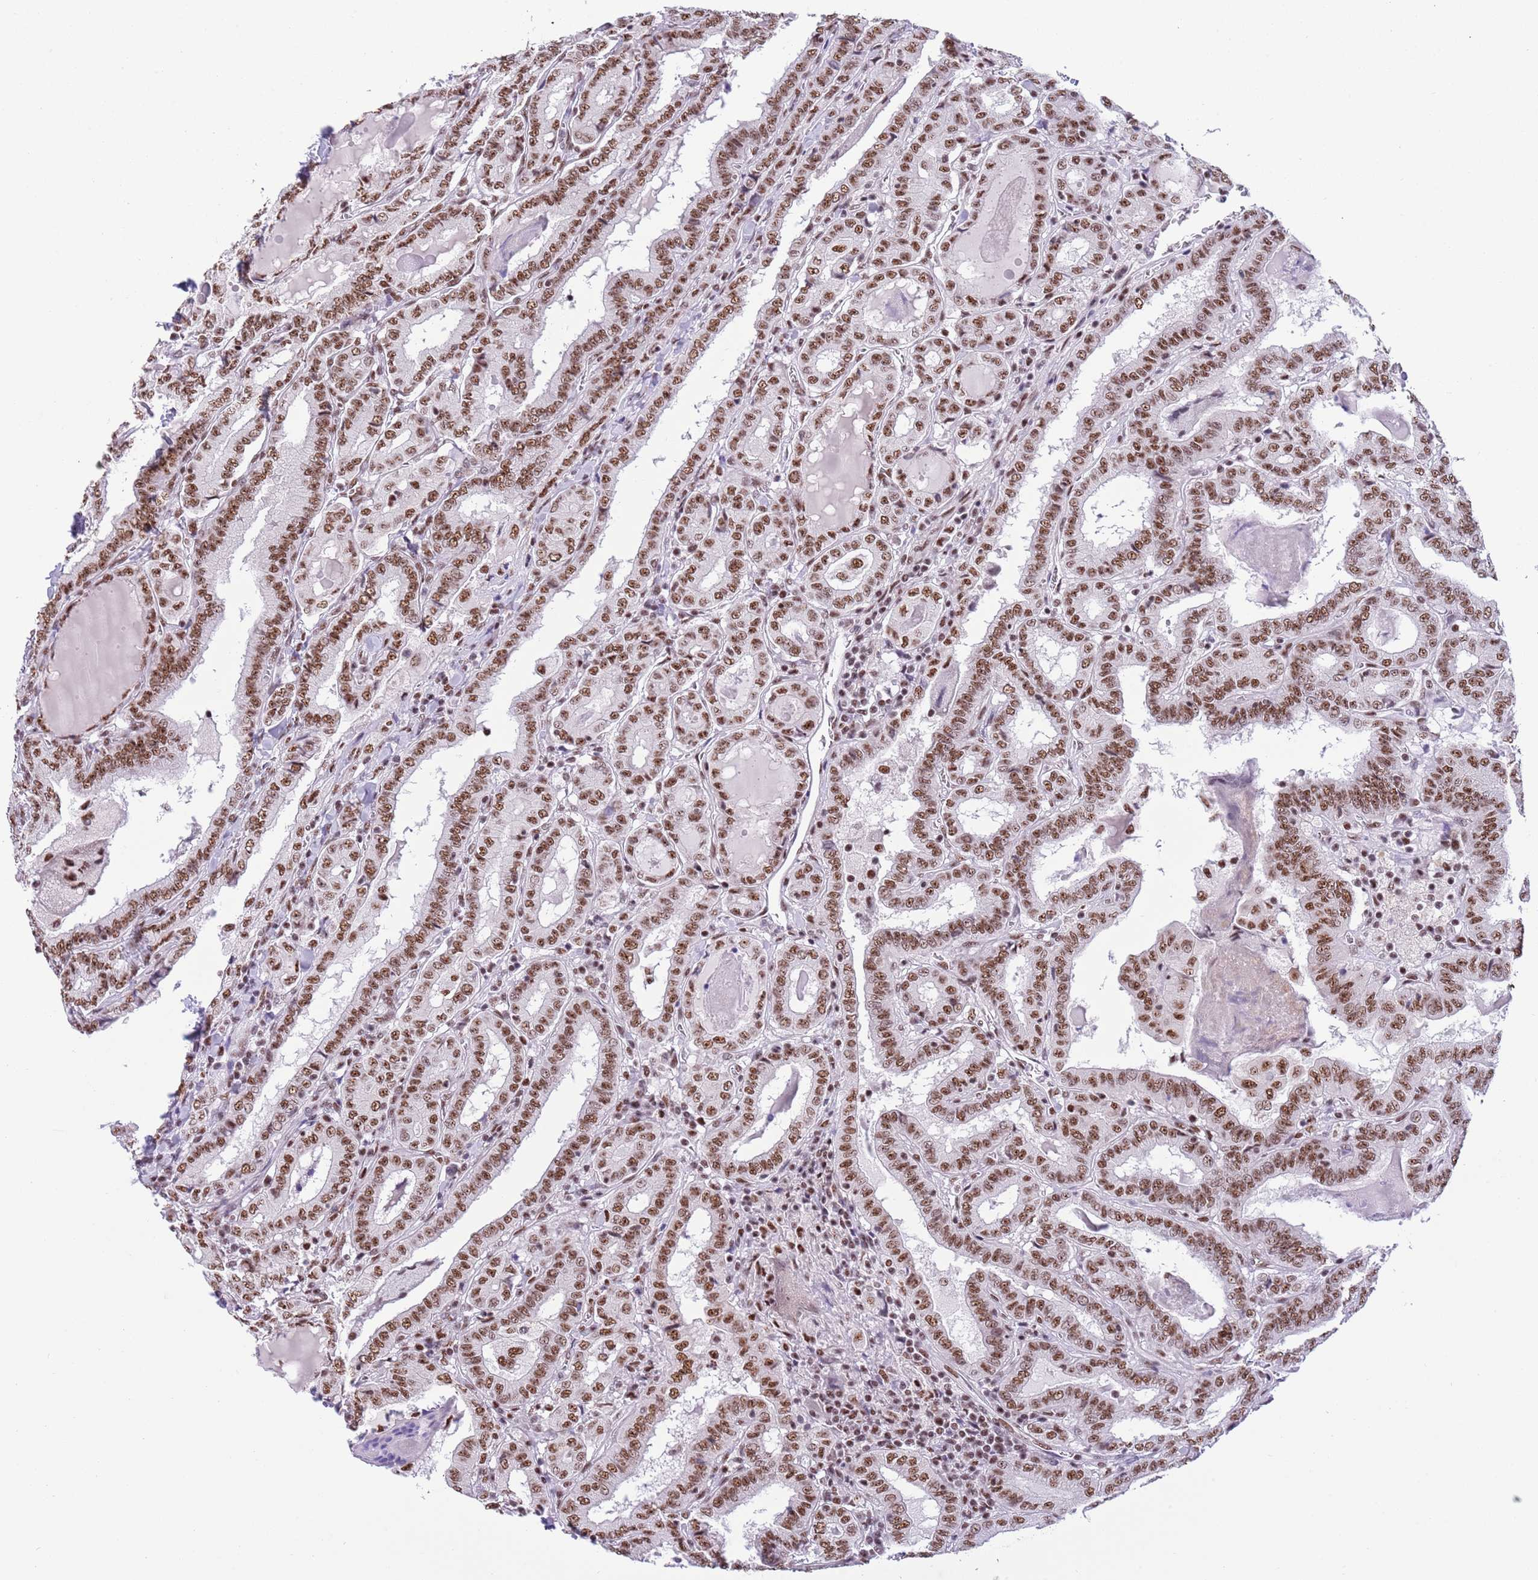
{"staining": {"intensity": "moderate", "quantity": ">75%", "location": "nuclear"}, "tissue": "thyroid cancer", "cell_type": "Tumor cells", "image_type": "cancer", "snomed": [{"axis": "morphology", "description": "Papillary adenocarcinoma, NOS"}, {"axis": "topography", "description": "Thyroid gland"}], "caption": "Immunohistochemistry (IHC) photomicrograph of neoplastic tissue: thyroid cancer (papillary adenocarcinoma) stained using immunohistochemistry reveals medium levels of moderate protein expression localized specifically in the nuclear of tumor cells, appearing as a nuclear brown color.", "gene": "SF3A2", "patient": {"sex": "female", "age": 72}}